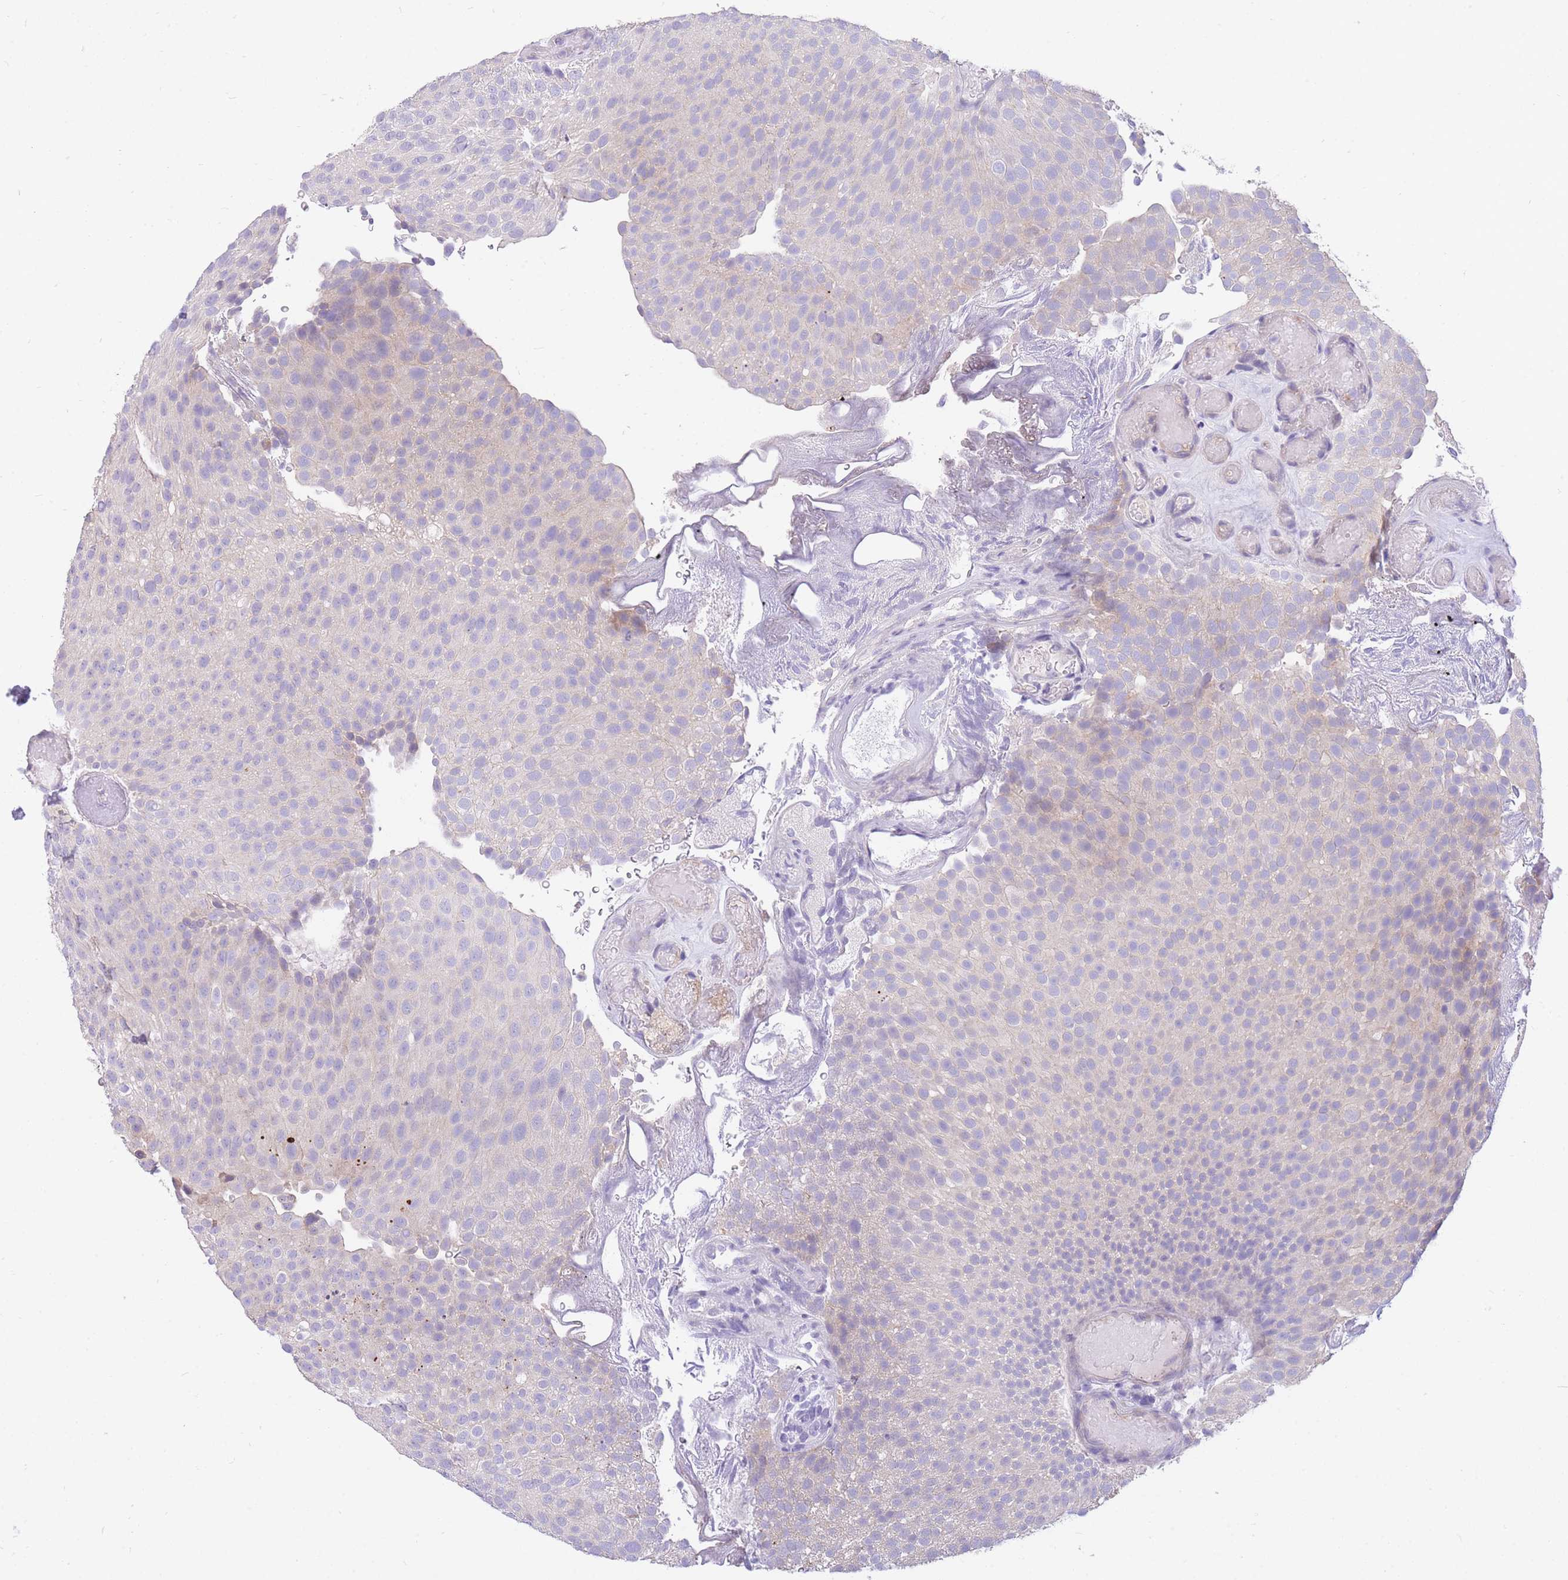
{"staining": {"intensity": "negative", "quantity": "none", "location": "none"}, "tissue": "urothelial cancer", "cell_type": "Tumor cells", "image_type": "cancer", "snomed": [{"axis": "morphology", "description": "Urothelial carcinoma, Low grade"}, {"axis": "topography", "description": "Urinary bladder"}], "caption": "DAB immunohistochemical staining of human urothelial carcinoma (low-grade) displays no significant positivity in tumor cells.", "gene": "OR5T1", "patient": {"sex": "male", "age": 78}}